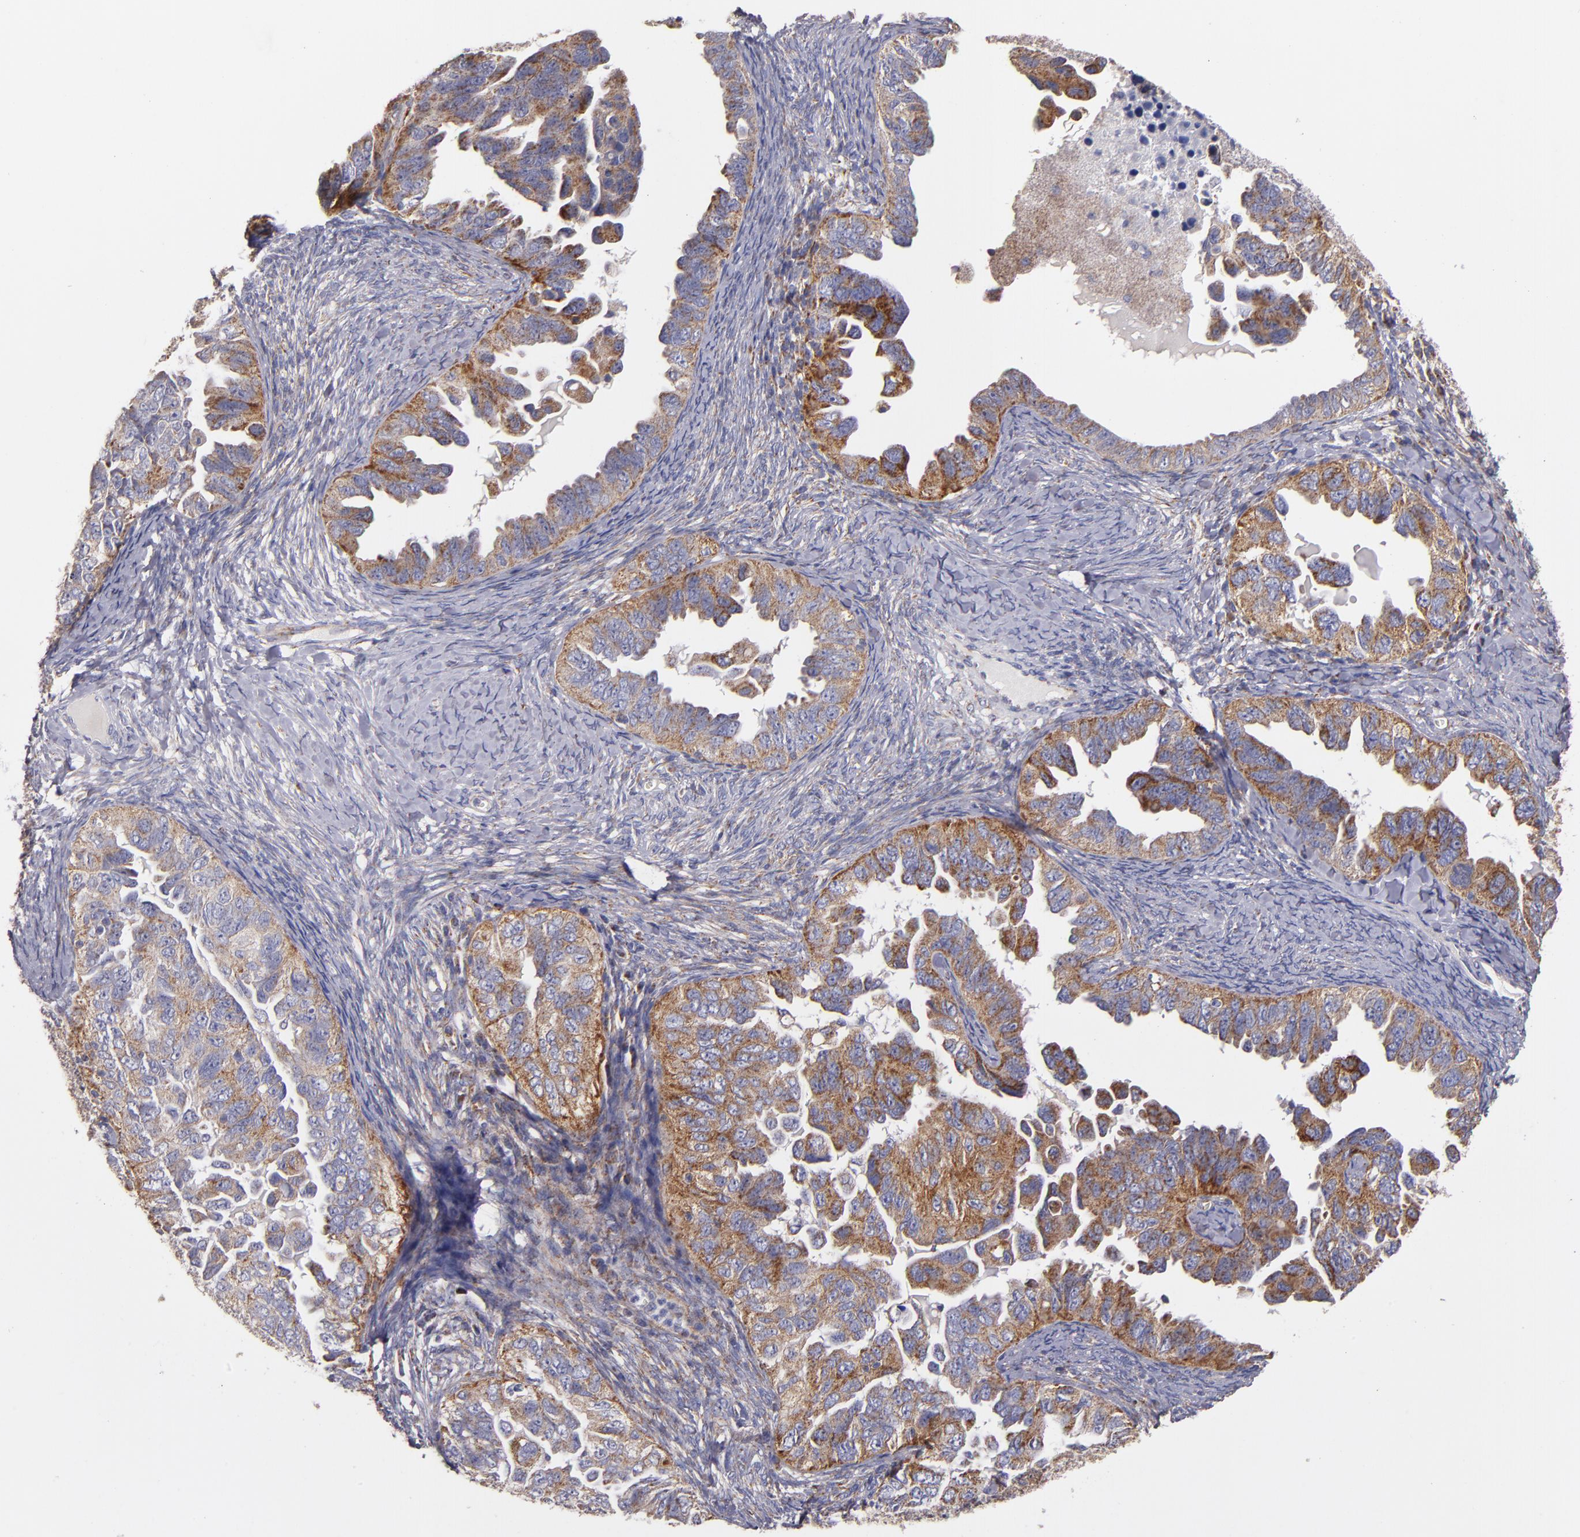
{"staining": {"intensity": "moderate", "quantity": ">75%", "location": "cytoplasmic/membranous"}, "tissue": "ovarian cancer", "cell_type": "Tumor cells", "image_type": "cancer", "snomed": [{"axis": "morphology", "description": "Cystadenocarcinoma, serous, NOS"}, {"axis": "topography", "description": "Ovary"}], "caption": "There is medium levels of moderate cytoplasmic/membranous staining in tumor cells of serous cystadenocarcinoma (ovarian), as demonstrated by immunohistochemical staining (brown color).", "gene": "CLTA", "patient": {"sex": "female", "age": 82}}